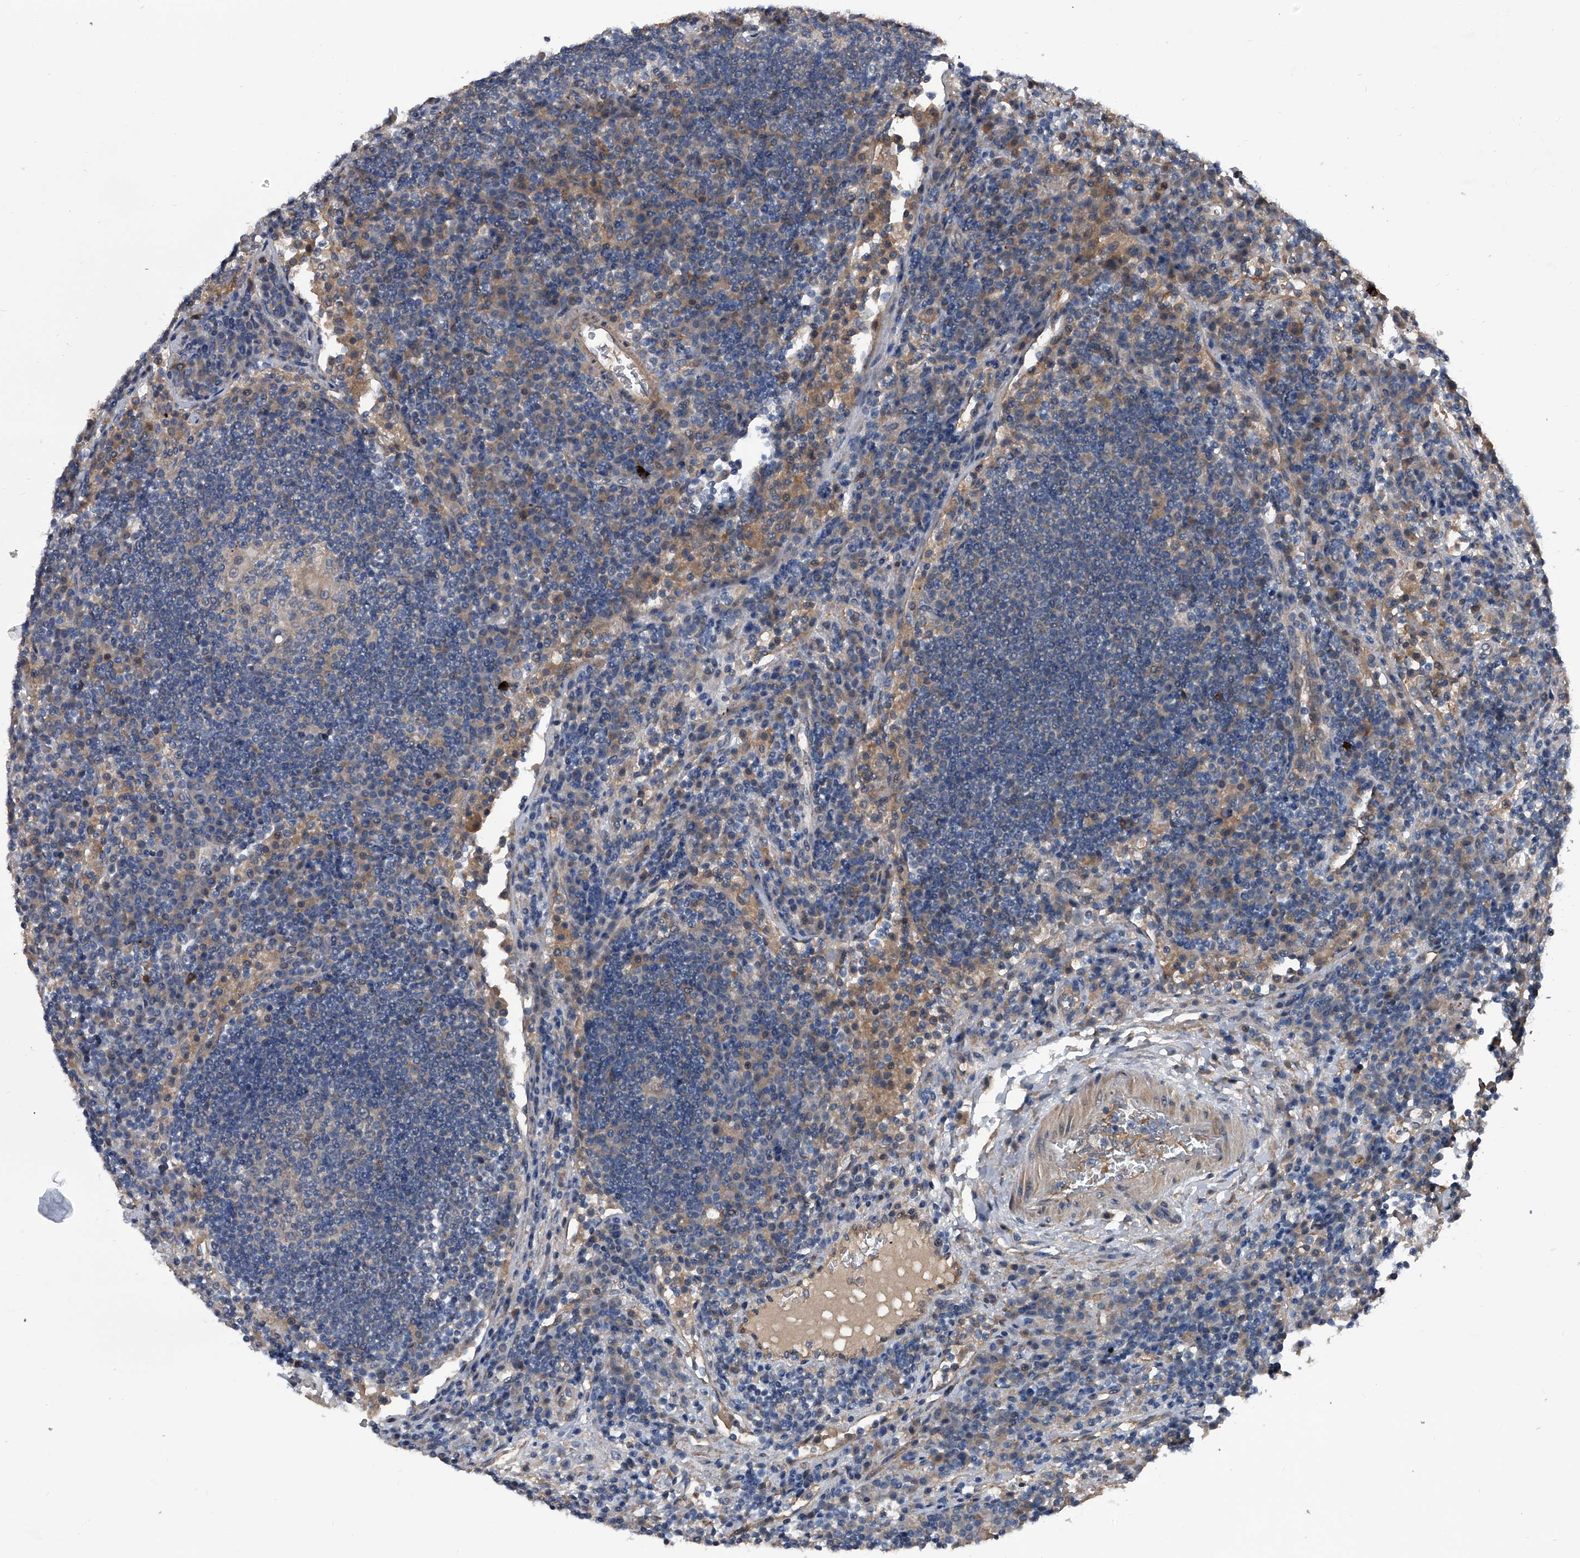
{"staining": {"intensity": "weak", "quantity": "<25%", "location": "cytoplasmic/membranous"}, "tissue": "lymph node", "cell_type": "Germinal center cells", "image_type": "normal", "snomed": [{"axis": "morphology", "description": "Normal tissue, NOS"}, {"axis": "topography", "description": "Lymph node"}], "caption": "This is a histopathology image of immunohistochemistry staining of unremarkable lymph node, which shows no positivity in germinal center cells. (Immunohistochemistry, brightfield microscopy, high magnification).", "gene": "KIF13A", "patient": {"sex": "female", "age": 53}}